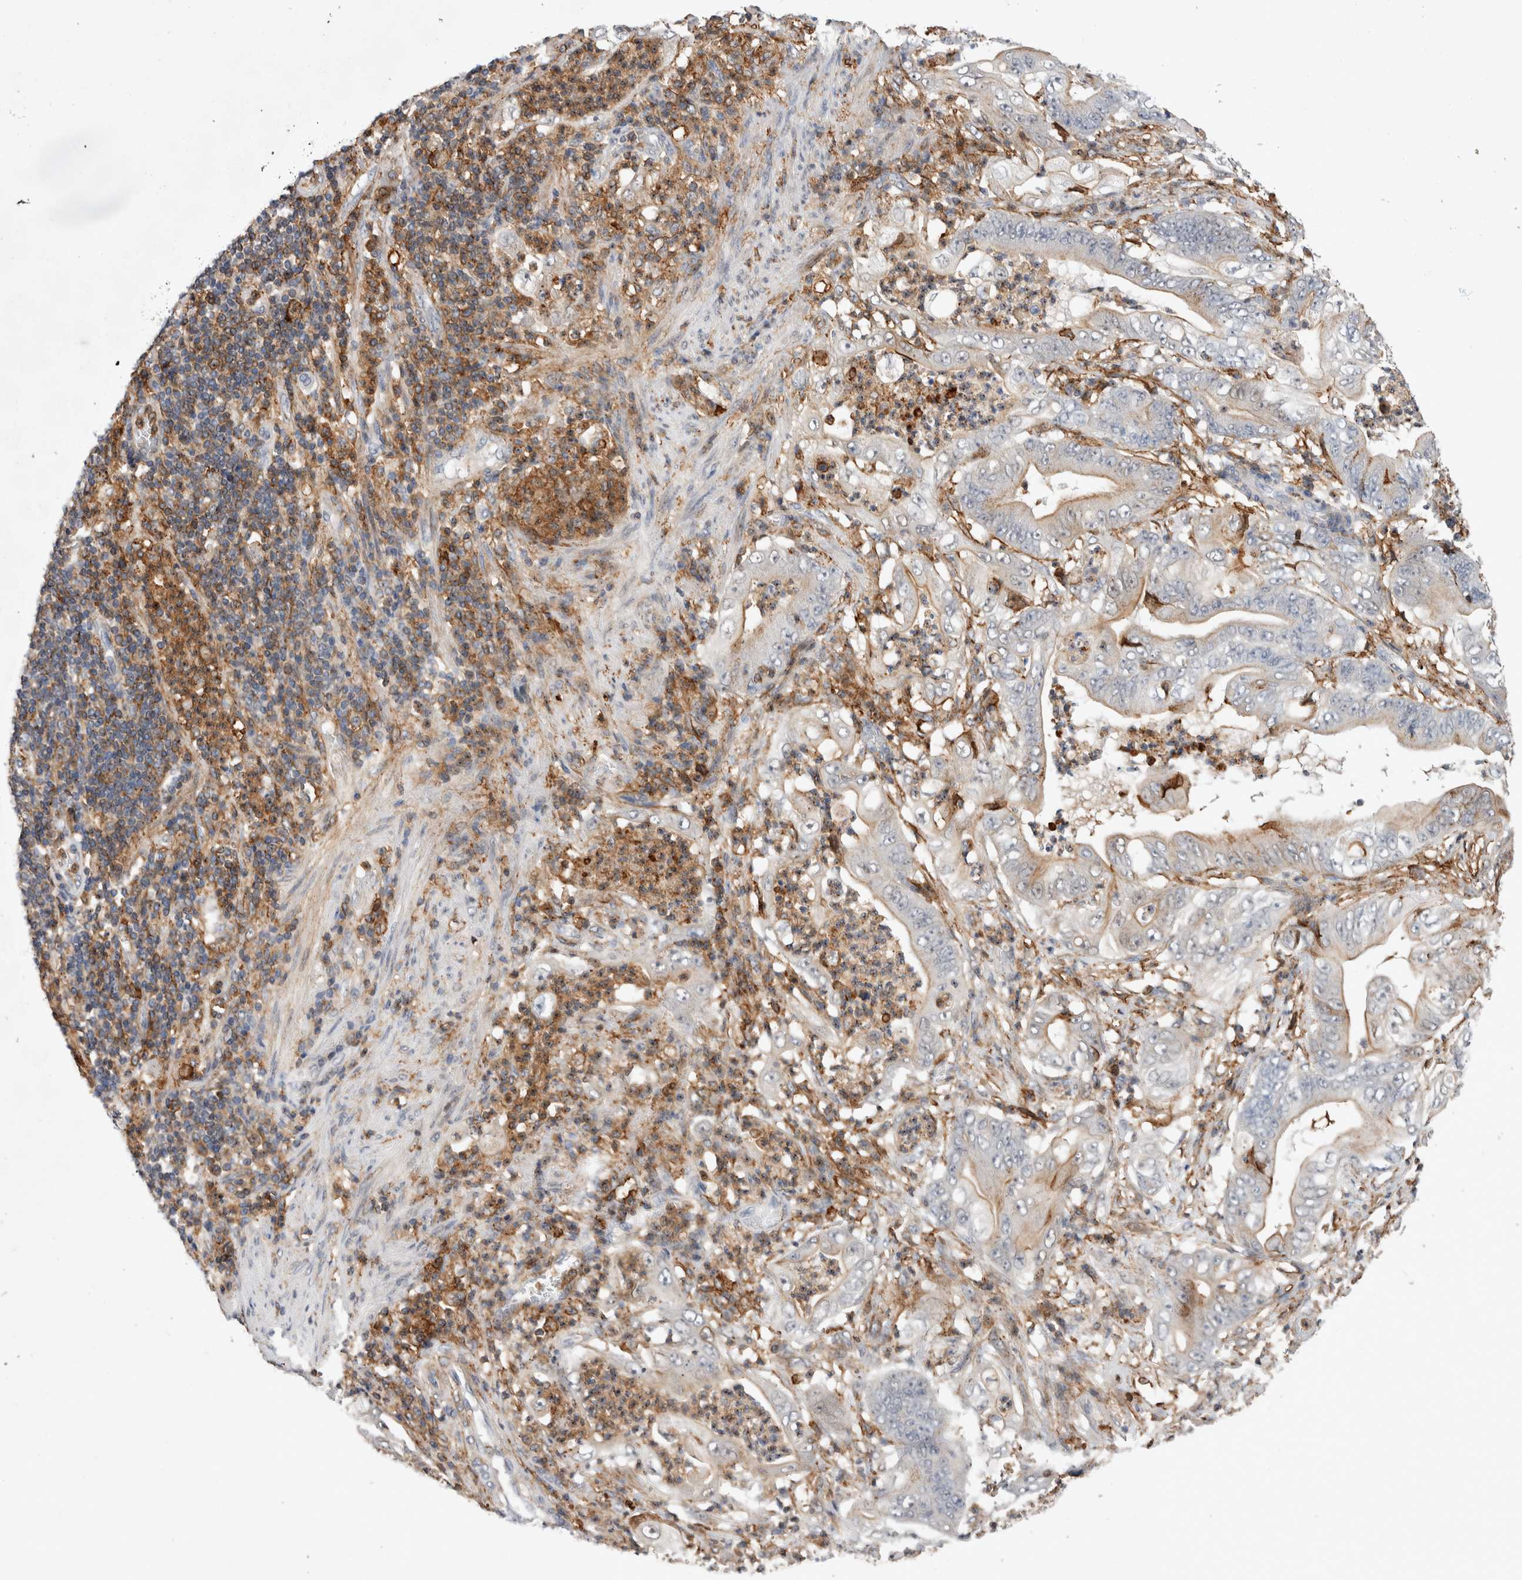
{"staining": {"intensity": "weak", "quantity": "25%-75%", "location": "cytoplasmic/membranous"}, "tissue": "stomach cancer", "cell_type": "Tumor cells", "image_type": "cancer", "snomed": [{"axis": "morphology", "description": "Adenocarcinoma, NOS"}, {"axis": "topography", "description": "Stomach"}], "caption": "A brown stain highlights weak cytoplasmic/membranous positivity of a protein in human stomach cancer tumor cells.", "gene": "CCDC88B", "patient": {"sex": "female", "age": 73}}